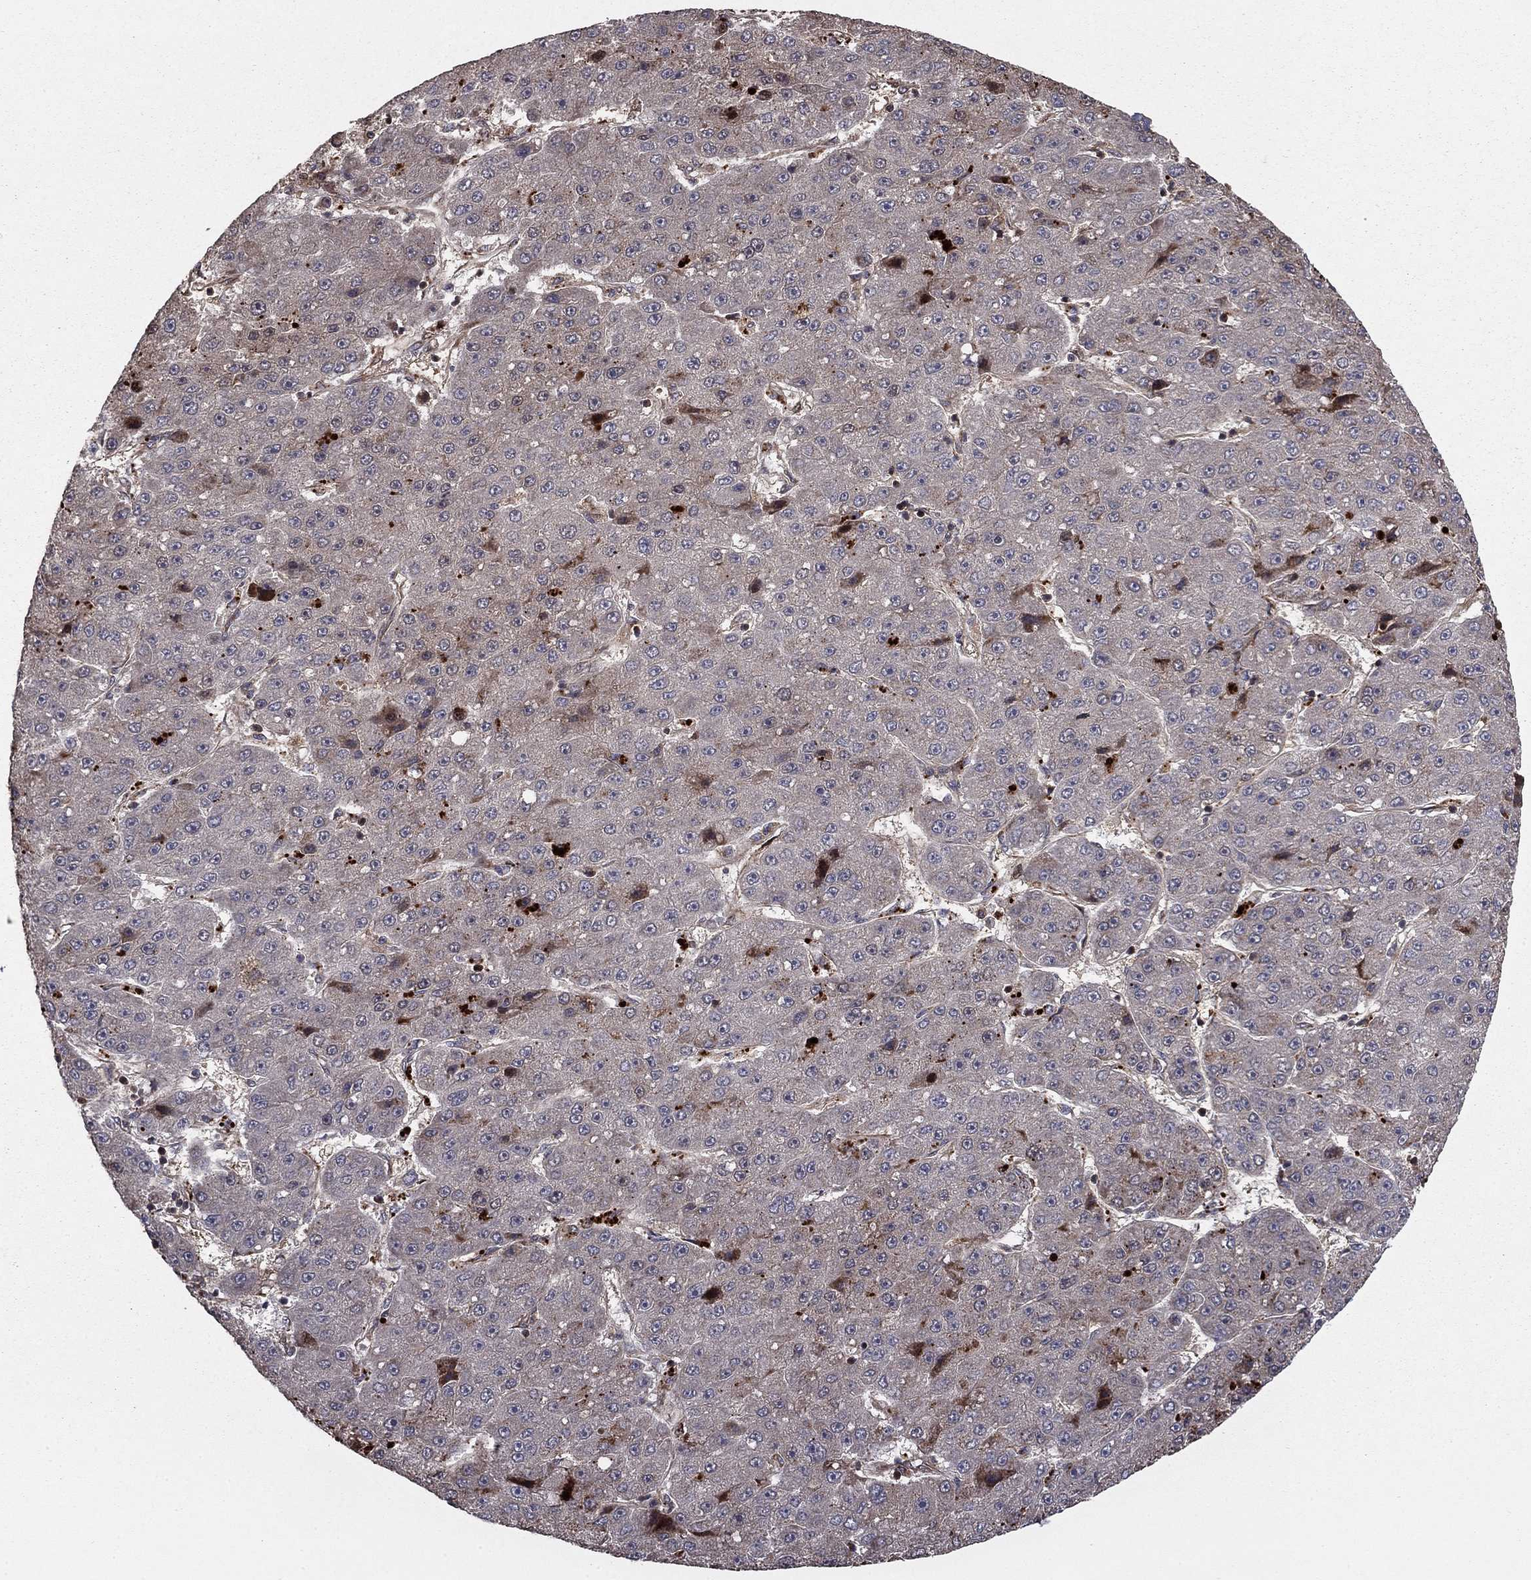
{"staining": {"intensity": "negative", "quantity": "none", "location": "none"}, "tissue": "liver cancer", "cell_type": "Tumor cells", "image_type": "cancer", "snomed": [{"axis": "morphology", "description": "Carcinoma, Hepatocellular, NOS"}, {"axis": "topography", "description": "Liver"}], "caption": "There is no significant staining in tumor cells of liver cancer.", "gene": "GYG1", "patient": {"sex": "male", "age": 67}}